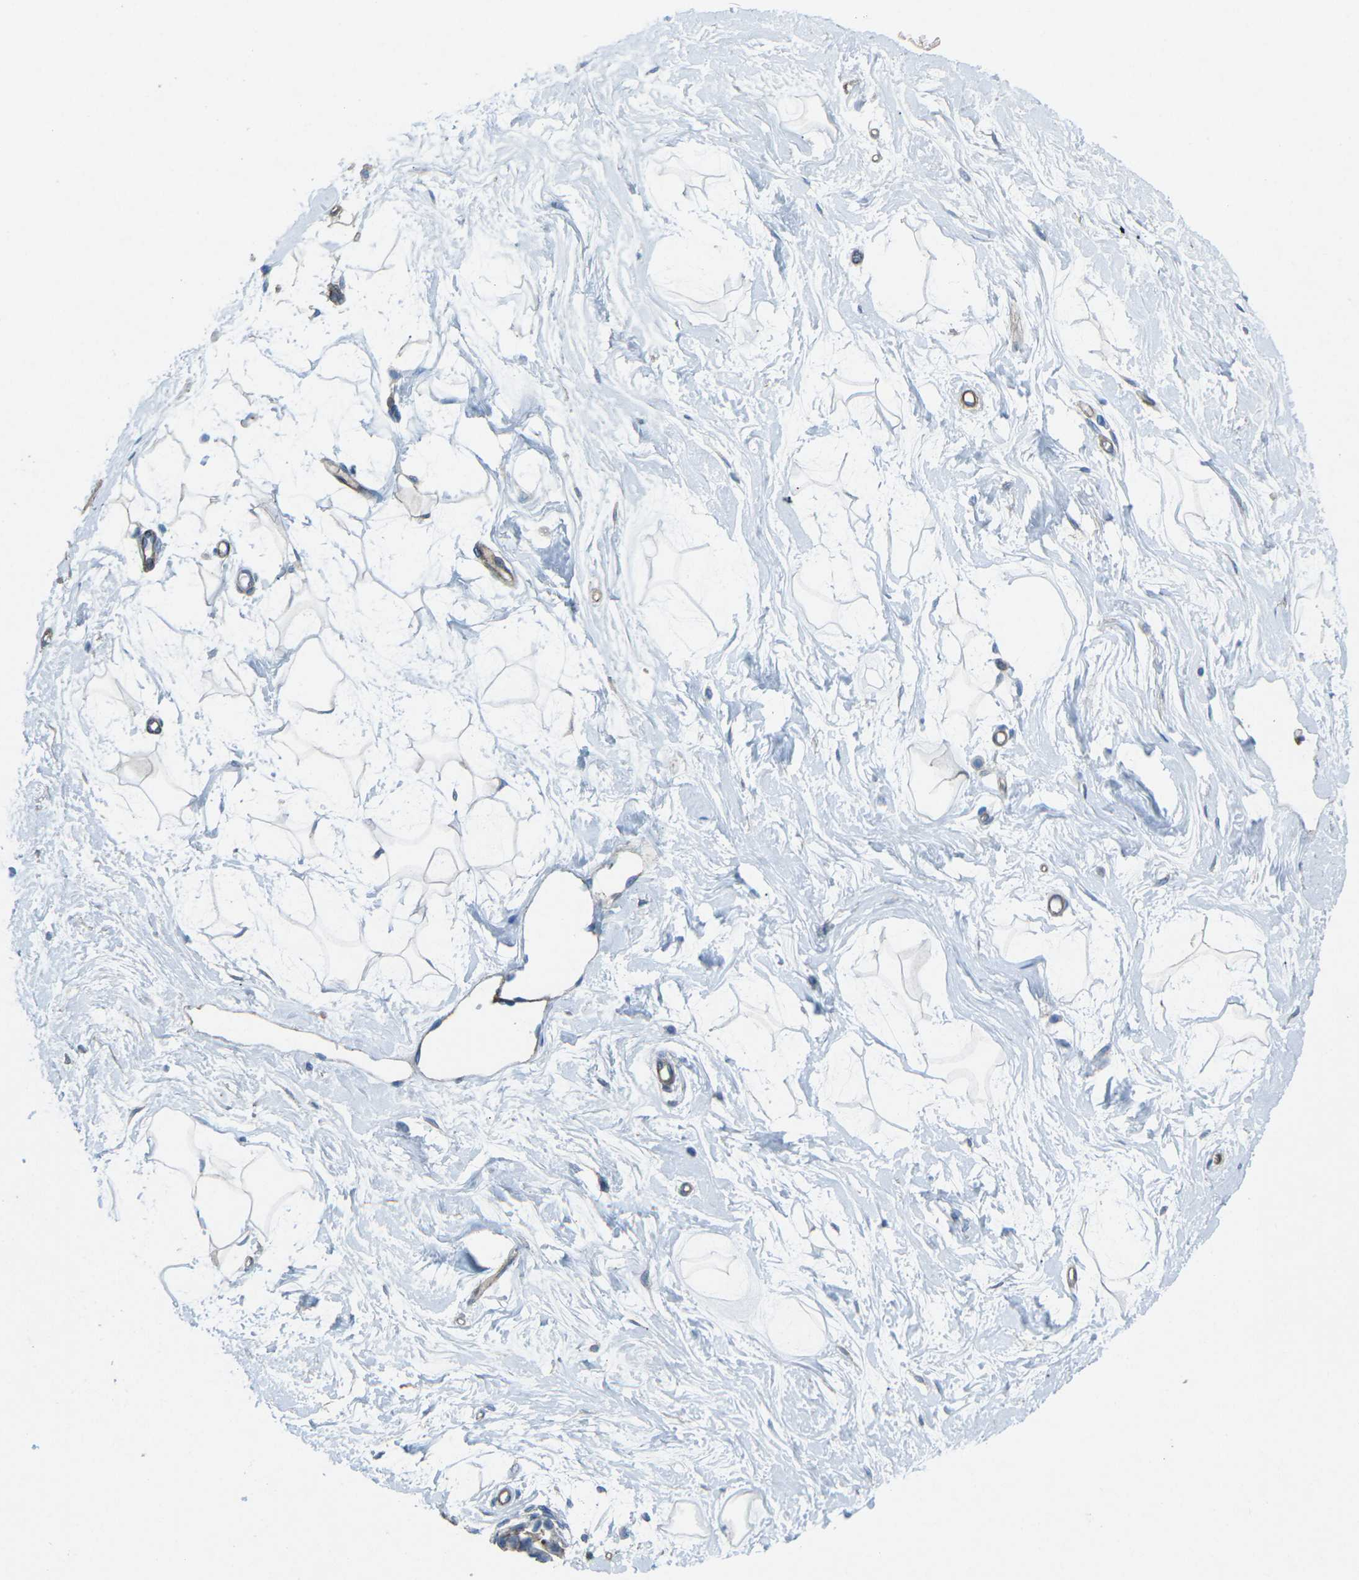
{"staining": {"intensity": "negative", "quantity": "none", "location": "none"}, "tissue": "breast", "cell_type": "Adipocytes", "image_type": "normal", "snomed": [{"axis": "morphology", "description": "Normal tissue, NOS"}, {"axis": "topography", "description": "Breast"}], "caption": "DAB immunohistochemical staining of unremarkable human breast reveals no significant expression in adipocytes.", "gene": "UTRN", "patient": {"sex": "female", "age": 45}}